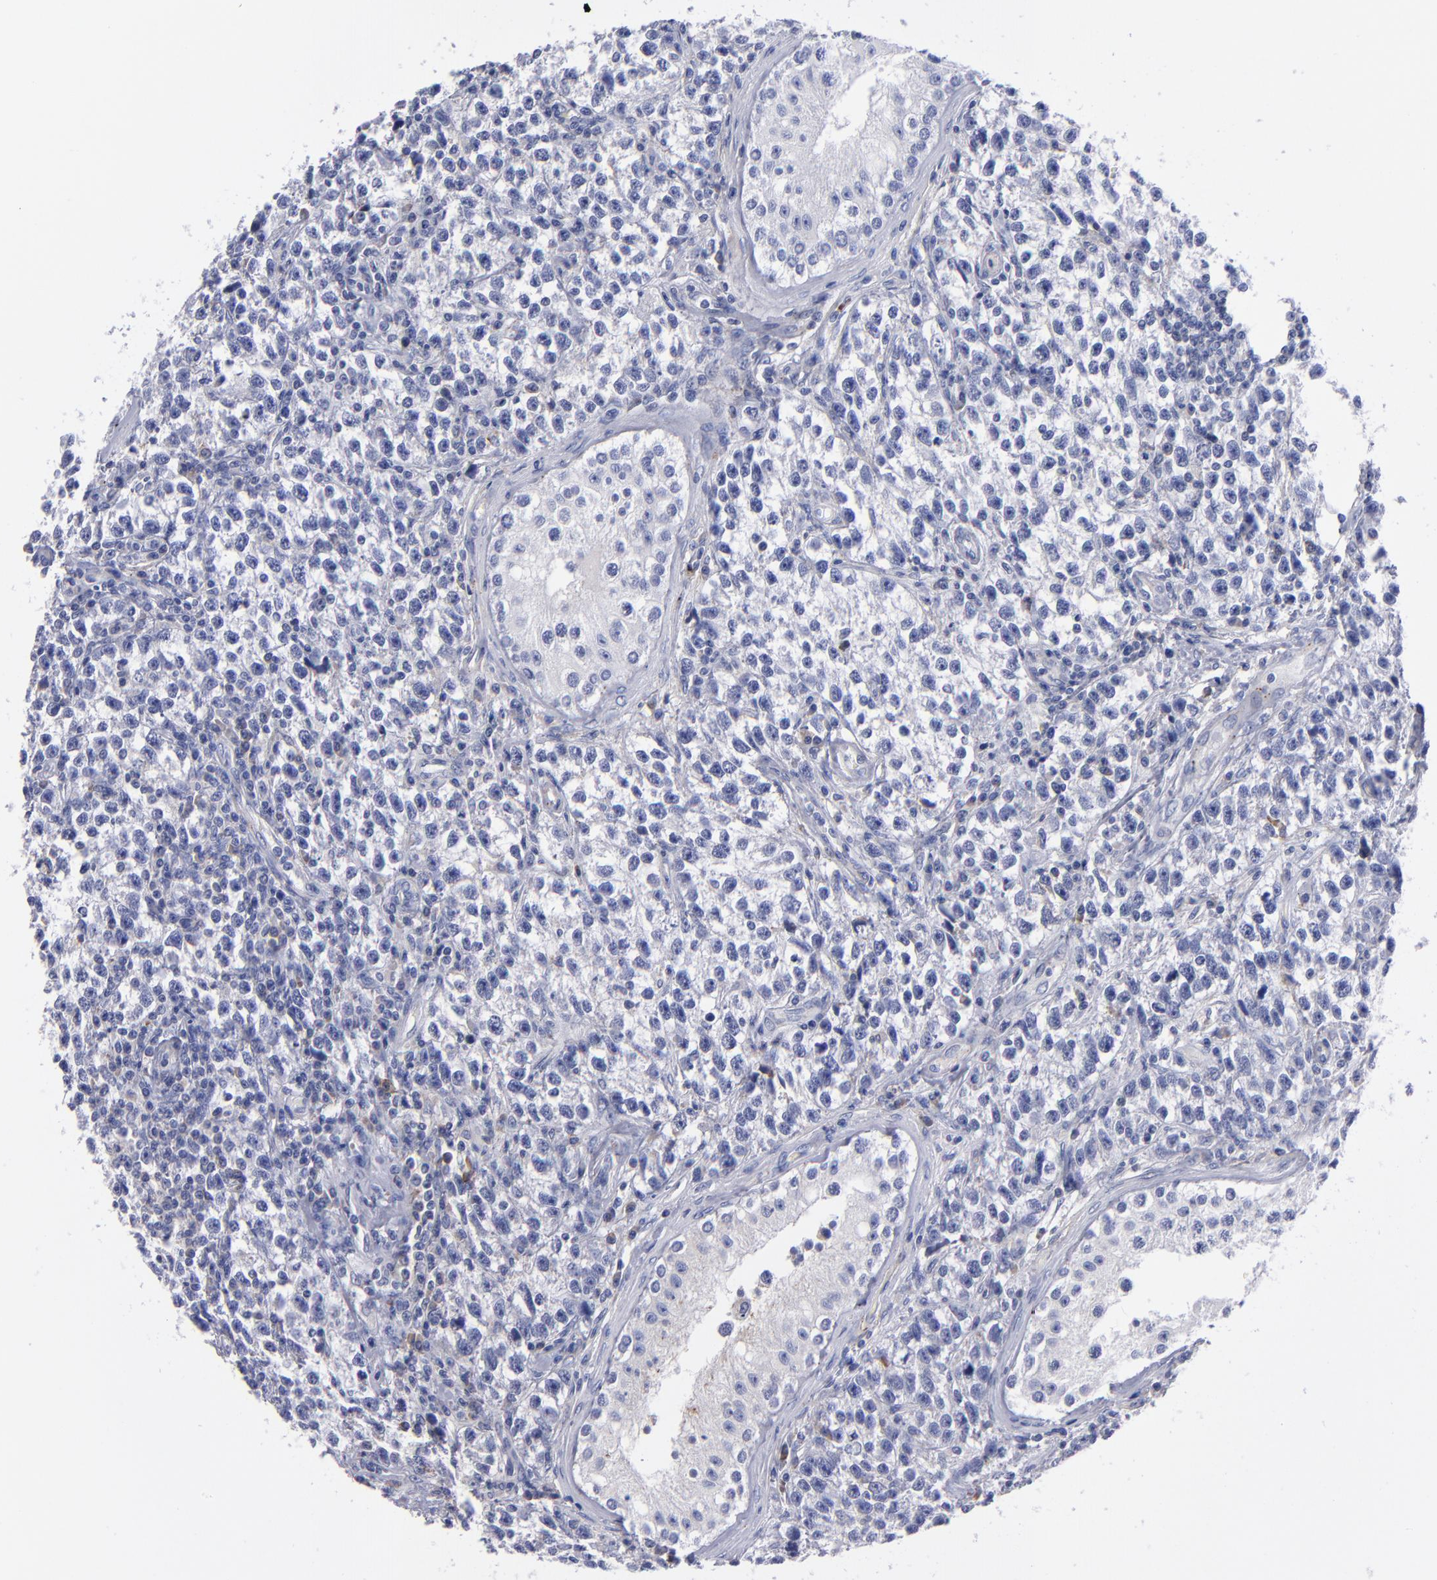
{"staining": {"intensity": "weak", "quantity": "<25%", "location": "cytoplasmic/membranous"}, "tissue": "testis cancer", "cell_type": "Tumor cells", "image_type": "cancer", "snomed": [{"axis": "morphology", "description": "Seminoma, NOS"}, {"axis": "topography", "description": "Testis"}], "caption": "Immunohistochemistry image of neoplastic tissue: human testis cancer stained with DAB (3,3'-diaminobenzidine) displays no significant protein staining in tumor cells.", "gene": "MFGE8", "patient": {"sex": "male", "age": 38}}